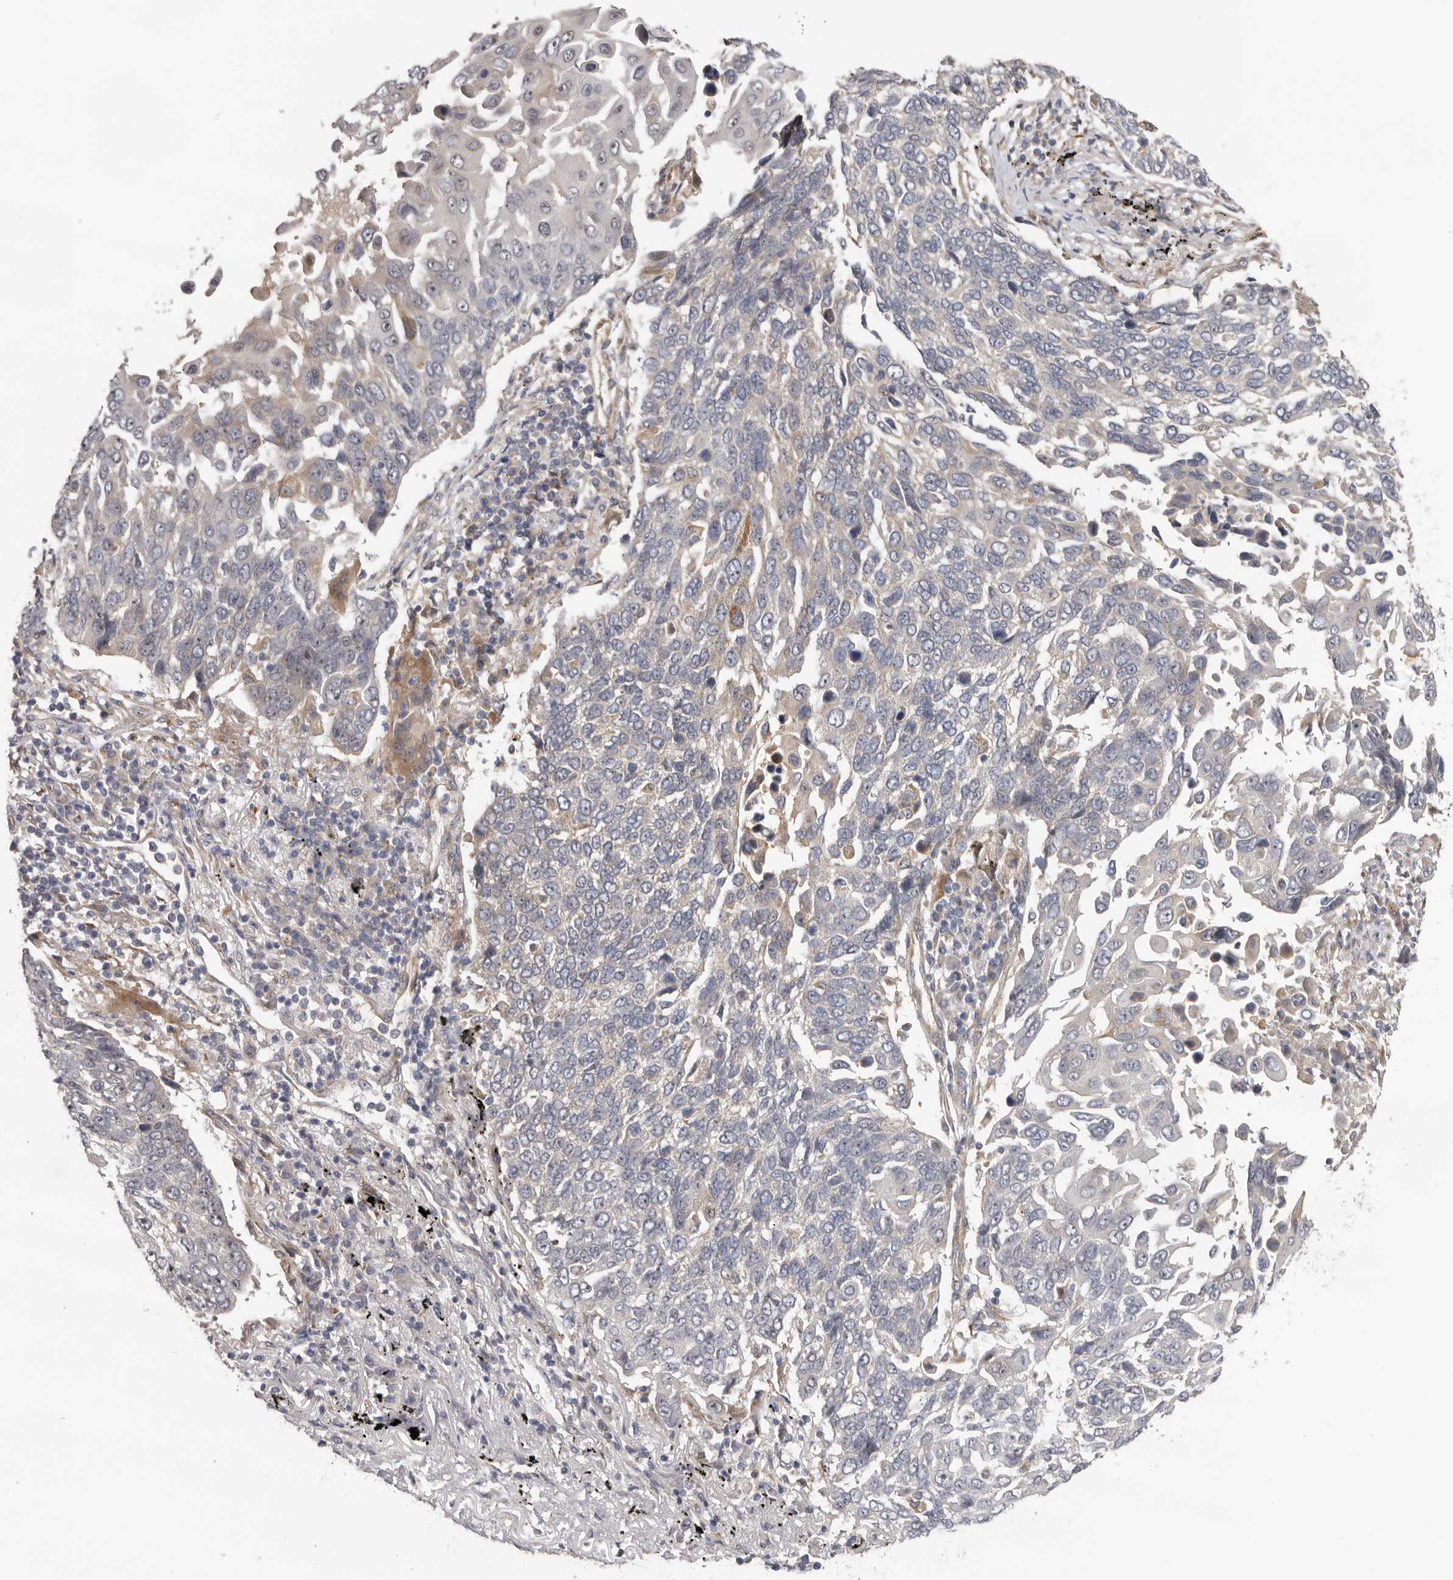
{"staining": {"intensity": "negative", "quantity": "none", "location": "none"}, "tissue": "lung cancer", "cell_type": "Tumor cells", "image_type": "cancer", "snomed": [{"axis": "morphology", "description": "Squamous cell carcinoma, NOS"}, {"axis": "topography", "description": "Lung"}], "caption": "The IHC photomicrograph has no significant expression in tumor cells of squamous cell carcinoma (lung) tissue. (Brightfield microscopy of DAB immunohistochemistry at high magnification).", "gene": "HINT3", "patient": {"sex": "male", "age": 66}}